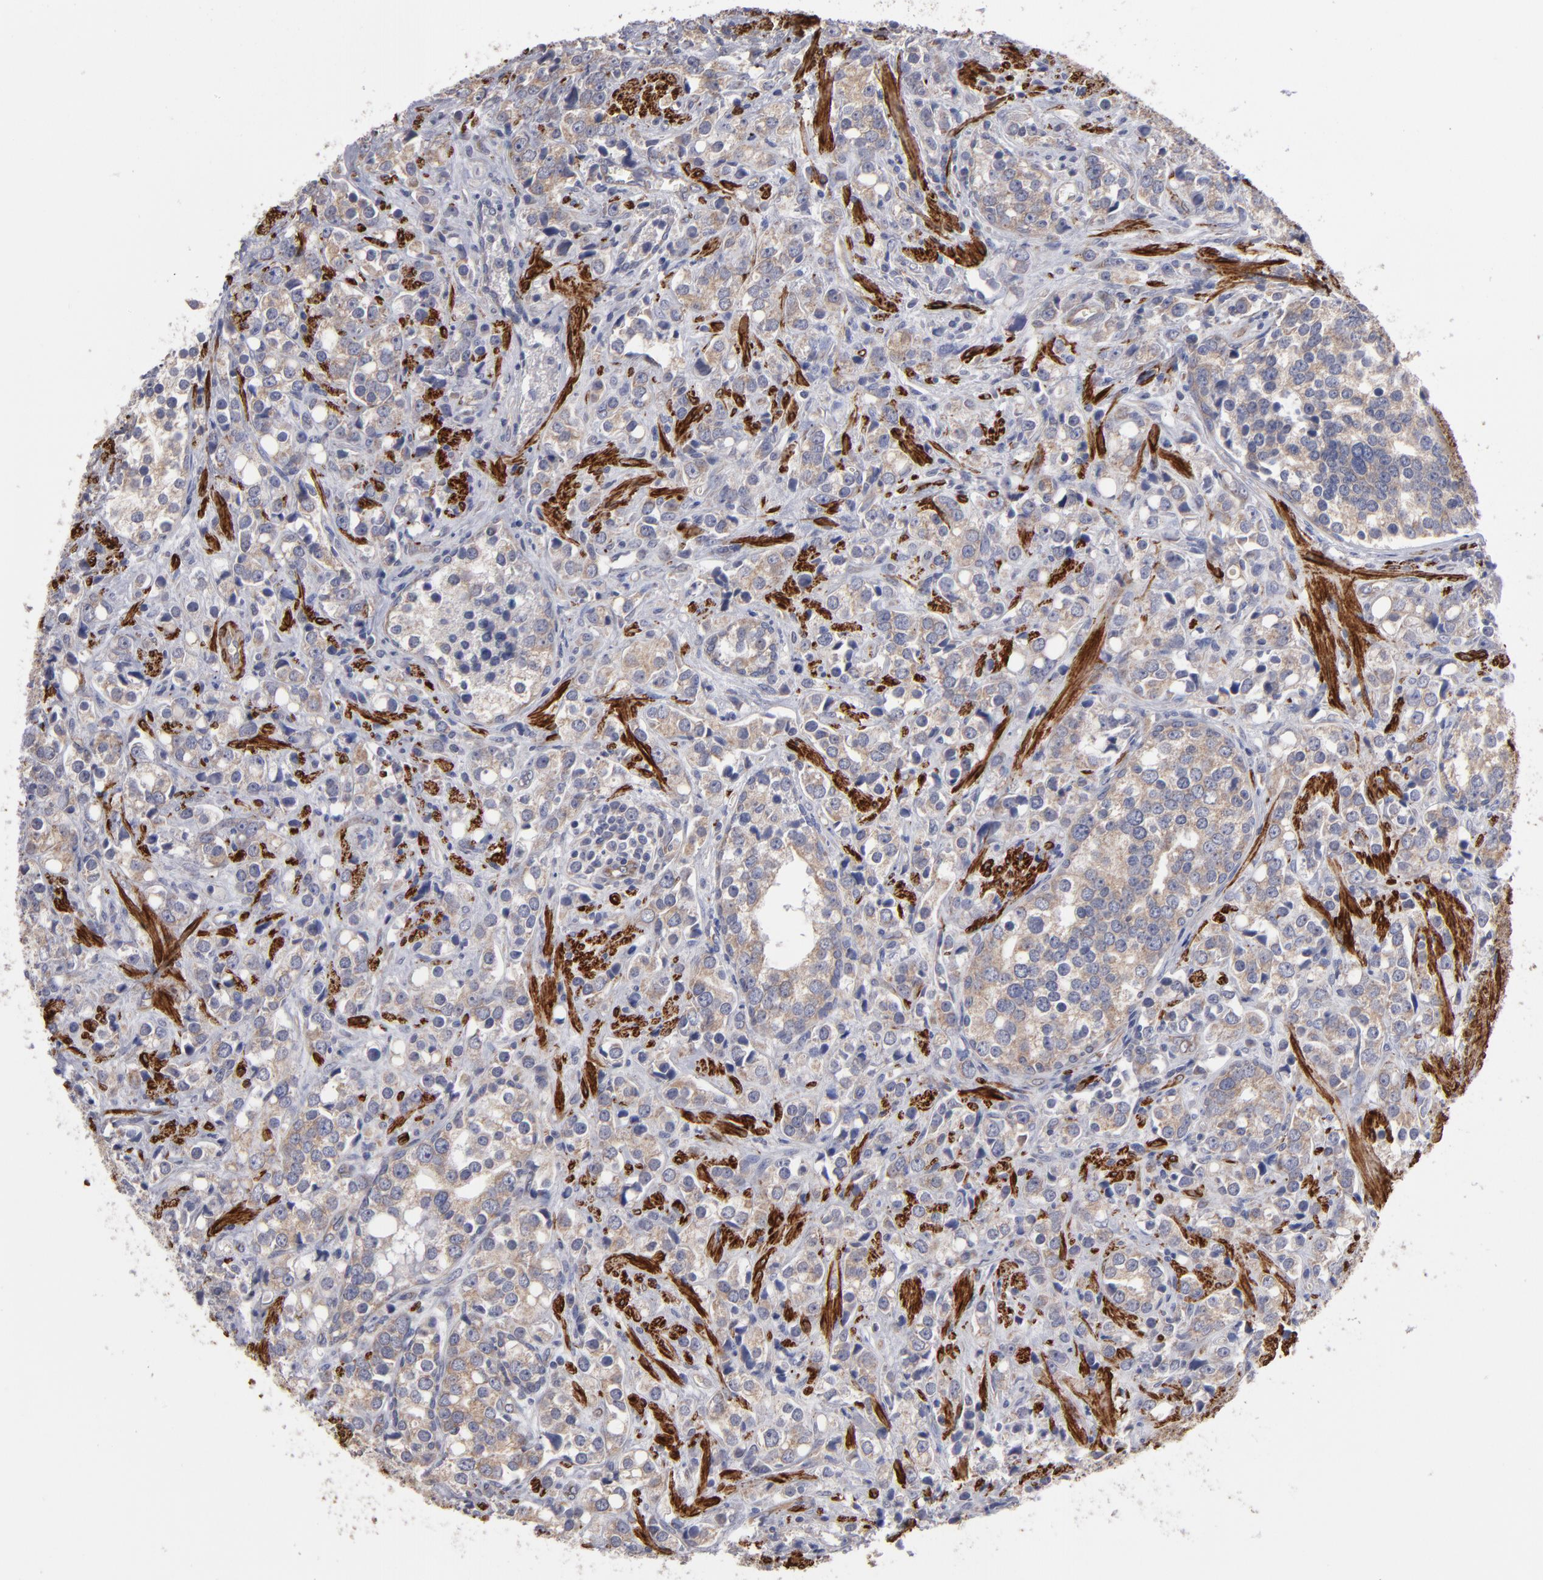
{"staining": {"intensity": "weak", "quantity": ">75%", "location": "cytoplasmic/membranous"}, "tissue": "prostate cancer", "cell_type": "Tumor cells", "image_type": "cancer", "snomed": [{"axis": "morphology", "description": "Adenocarcinoma, High grade"}, {"axis": "topography", "description": "Prostate"}], "caption": "Prostate cancer tissue reveals weak cytoplasmic/membranous expression in about >75% of tumor cells", "gene": "SLMAP", "patient": {"sex": "male", "age": 71}}